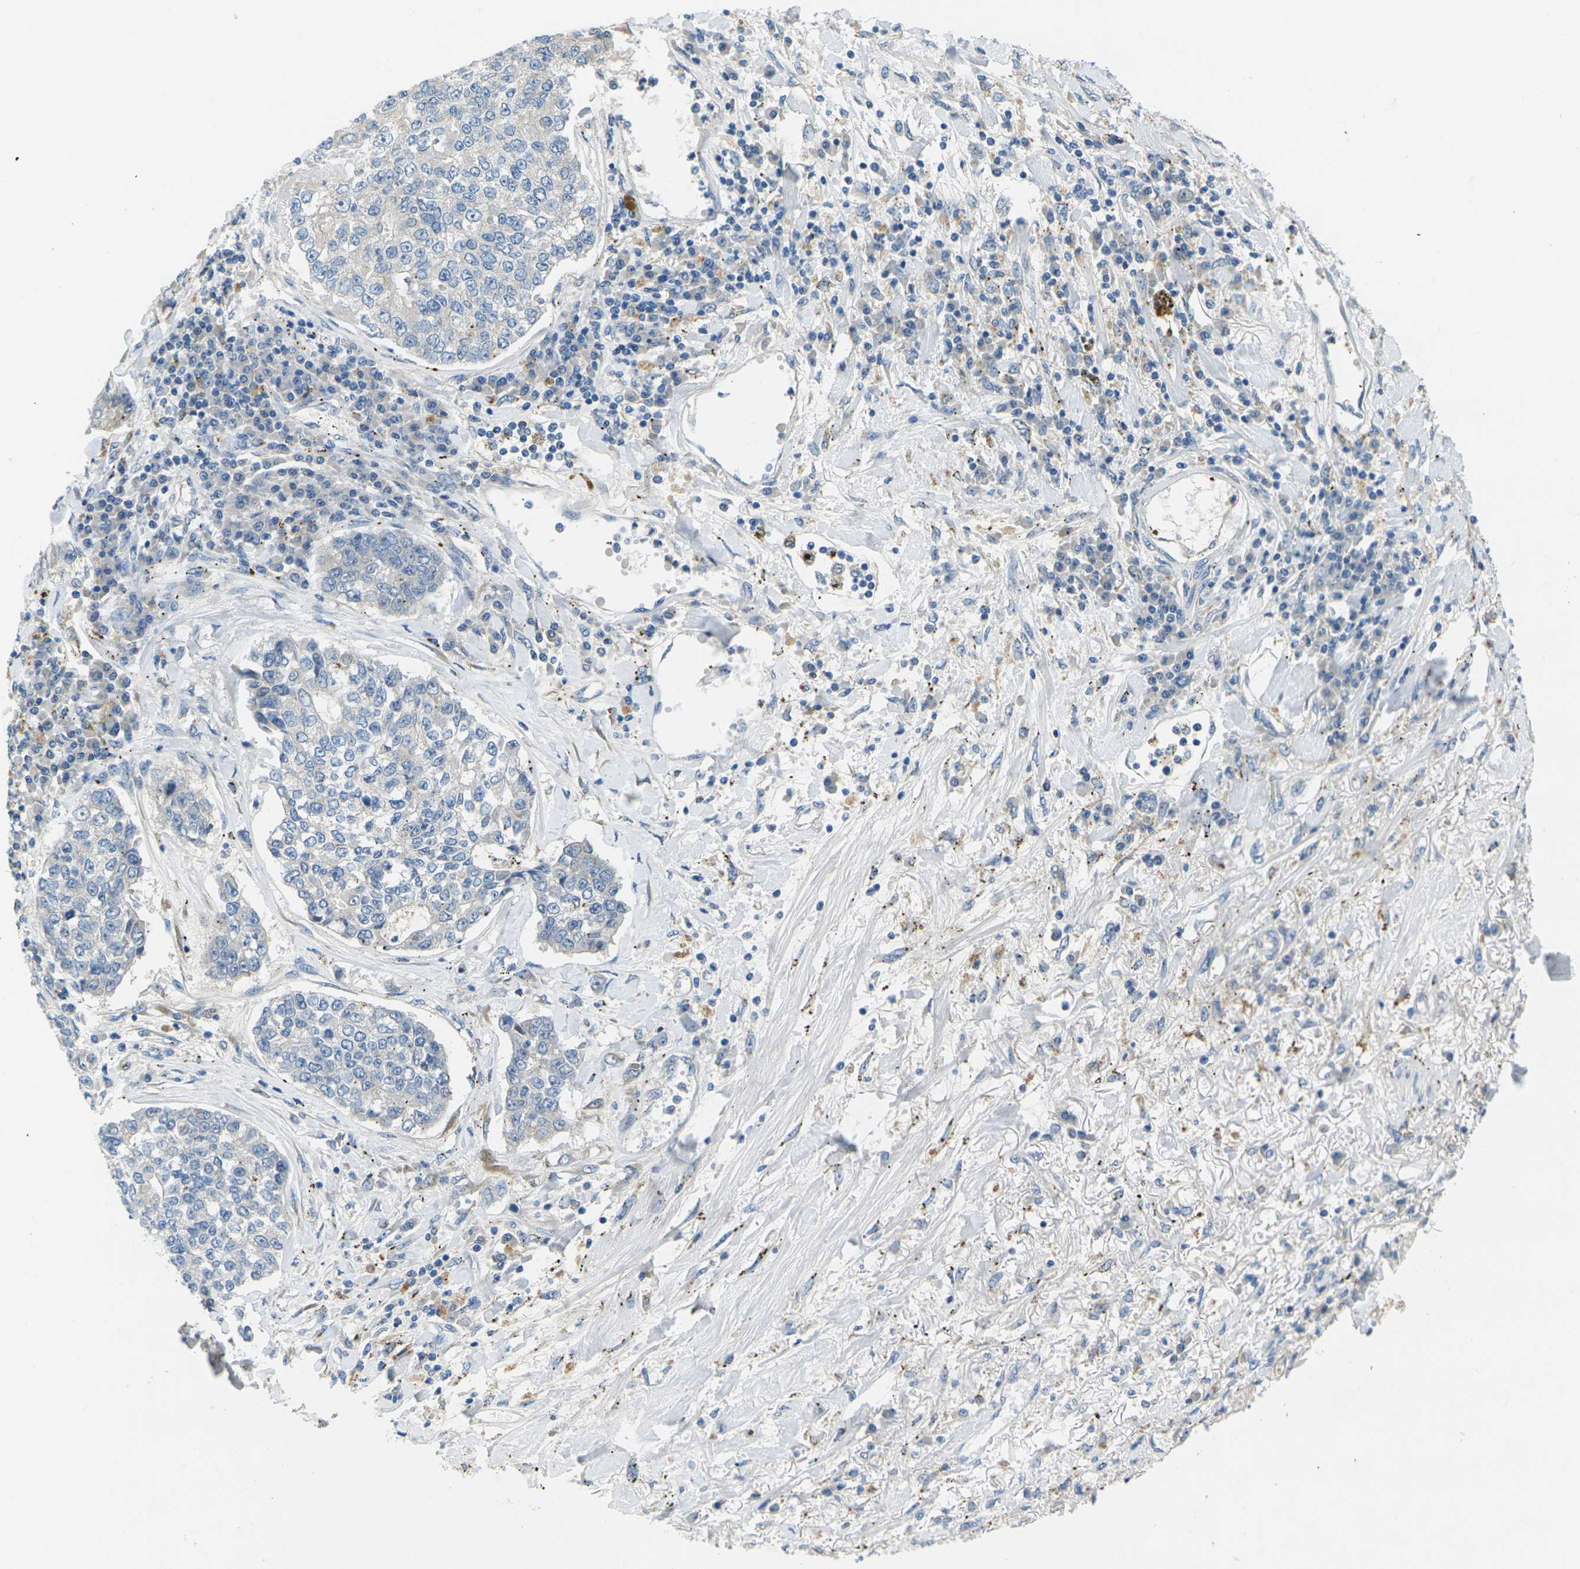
{"staining": {"intensity": "negative", "quantity": "none", "location": "none"}, "tissue": "lung cancer", "cell_type": "Tumor cells", "image_type": "cancer", "snomed": [{"axis": "morphology", "description": "Adenocarcinoma, NOS"}, {"axis": "topography", "description": "Lung"}], "caption": "This is a photomicrograph of IHC staining of lung cancer (adenocarcinoma), which shows no expression in tumor cells.", "gene": "CYP2C8", "patient": {"sex": "male", "age": 49}}